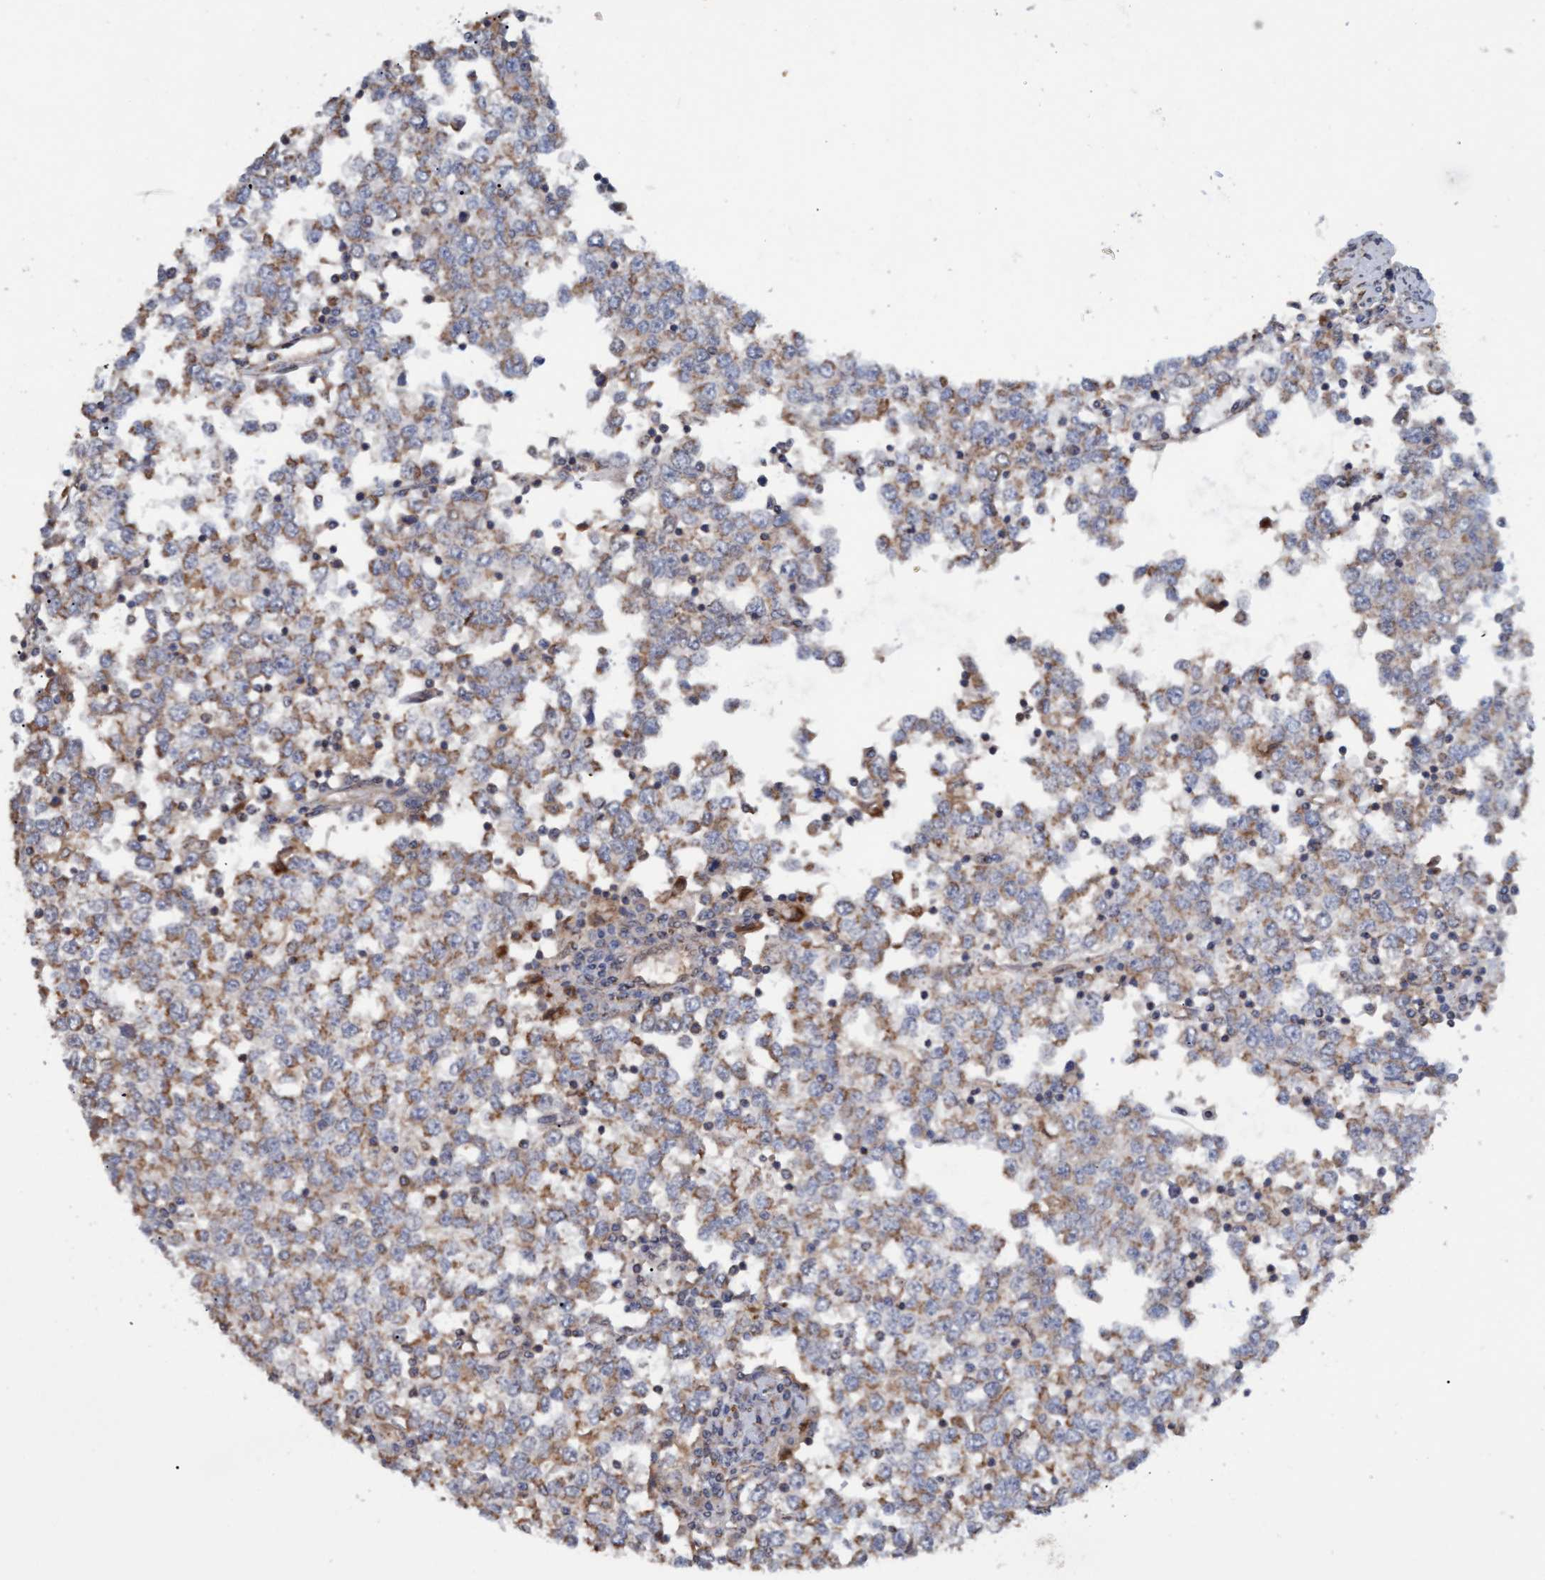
{"staining": {"intensity": "weak", "quantity": "25%-75%", "location": "cytoplasmic/membranous"}, "tissue": "testis cancer", "cell_type": "Tumor cells", "image_type": "cancer", "snomed": [{"axis": "morphology", "description": "Seminoma, NOS"}, {"axis": "topography", "description": "Testis"}], "caption": "IHC (DAB (3,3'-diaminobenzidine)) staining of human testis cancer reveals weak cytoplasmic/membranous protein positivity in approximately 25%-75% of tumor cells.", "gene": "MGLL", "patient": {"sex": "male", "age": 65}}